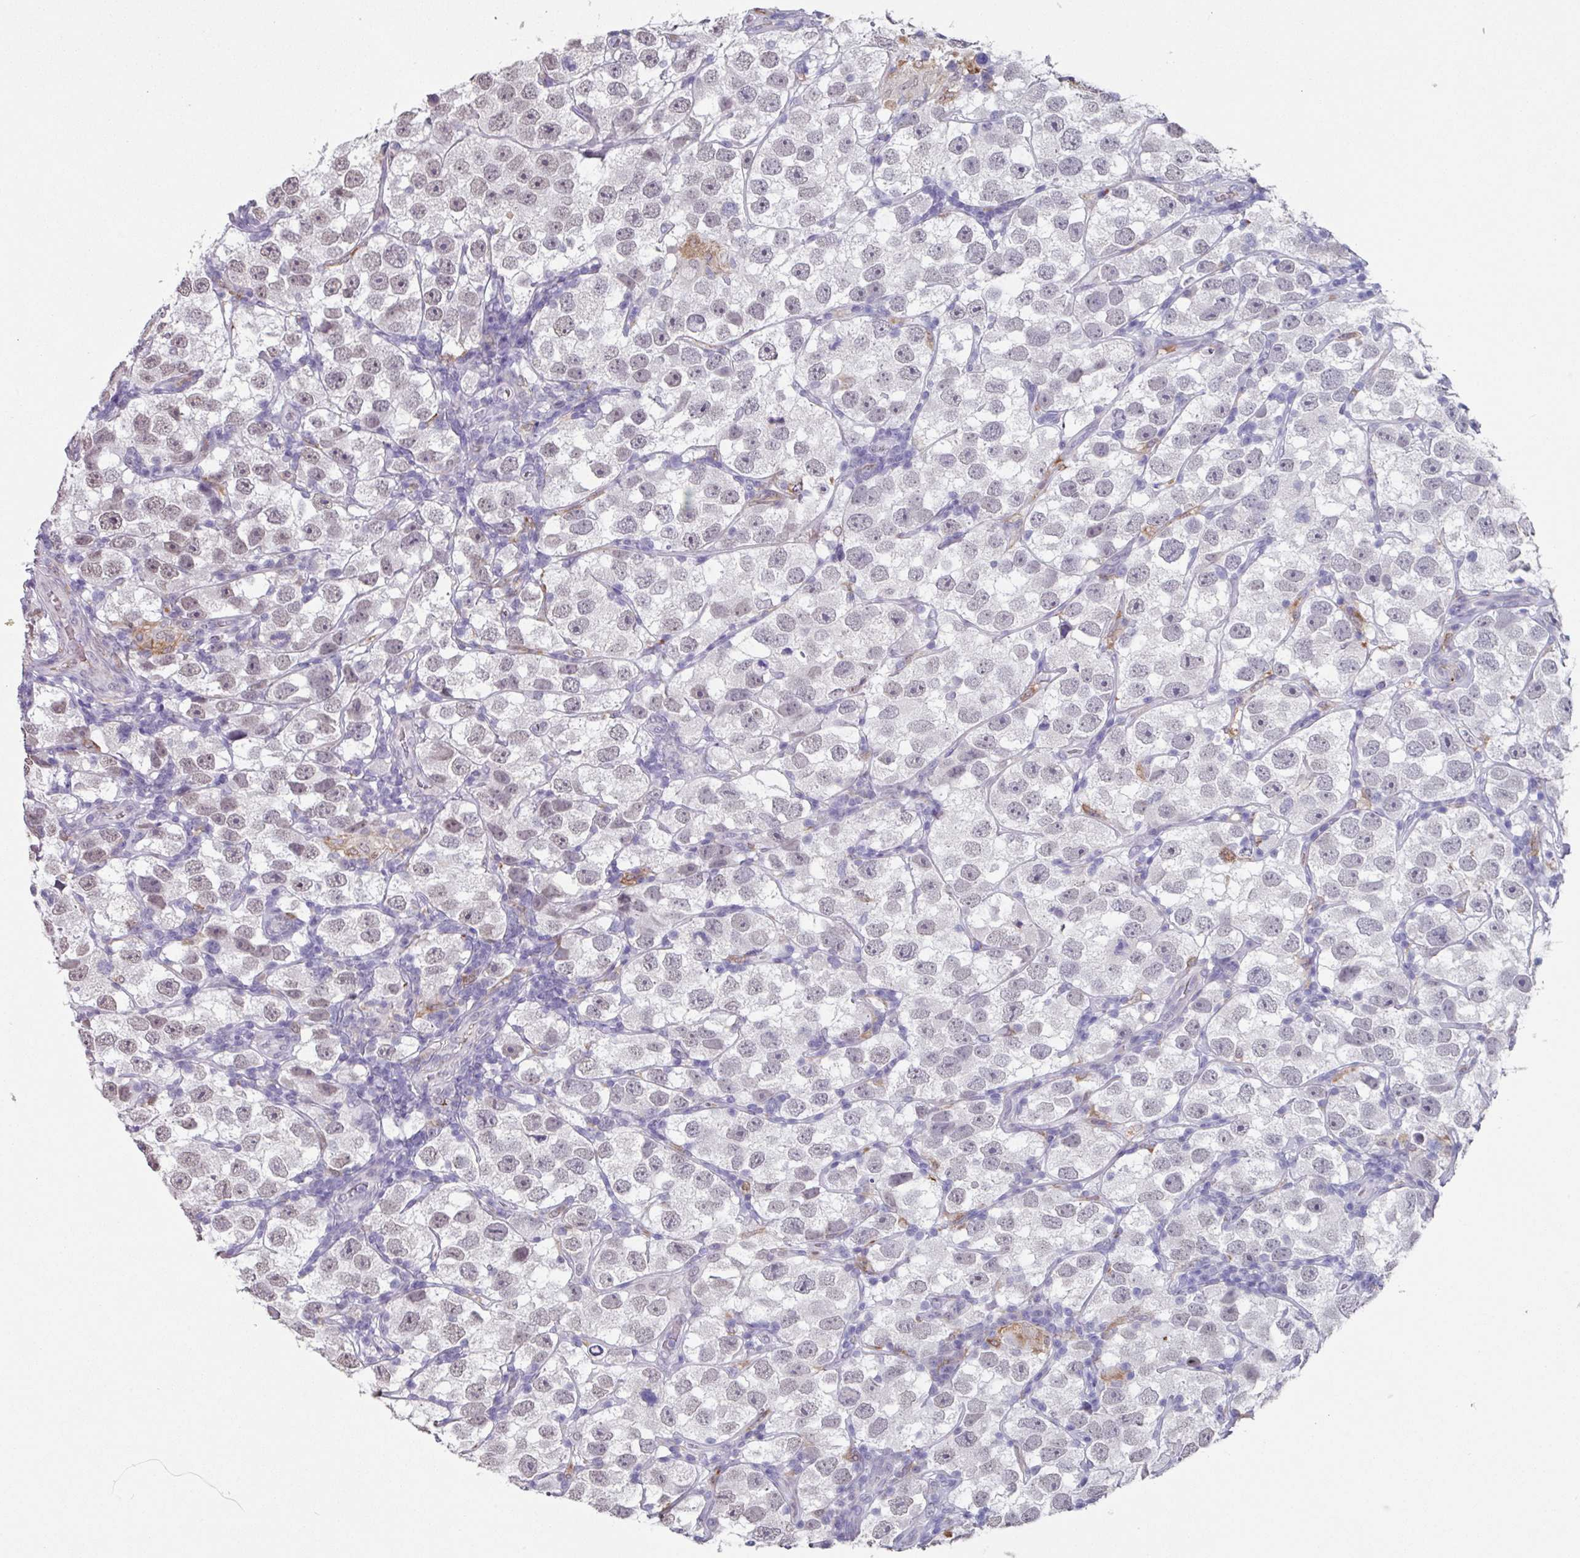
{"staining": {"intensity": "weak", "quantity": "25%-75%", "location": "nuclear"}, "tissue": "testis cancer", "cell_type": "Tumor cells", "image_type": "cancer", "snomed": [{"axis": "morphology", "description": "Seminoma, NOS"}, {"axis": "topography", "description": "Testis"}], "caption": "DAB immunohistochemical staining of seminoma (testis) reveals weak nuclear protein staining in approximately 25%-75% of tumor cells. (DAB IHC, brown staining for protein, blue staining for nuclei).", "gene": "C1QB", "patient": {"sex": "male", "age": 26}}